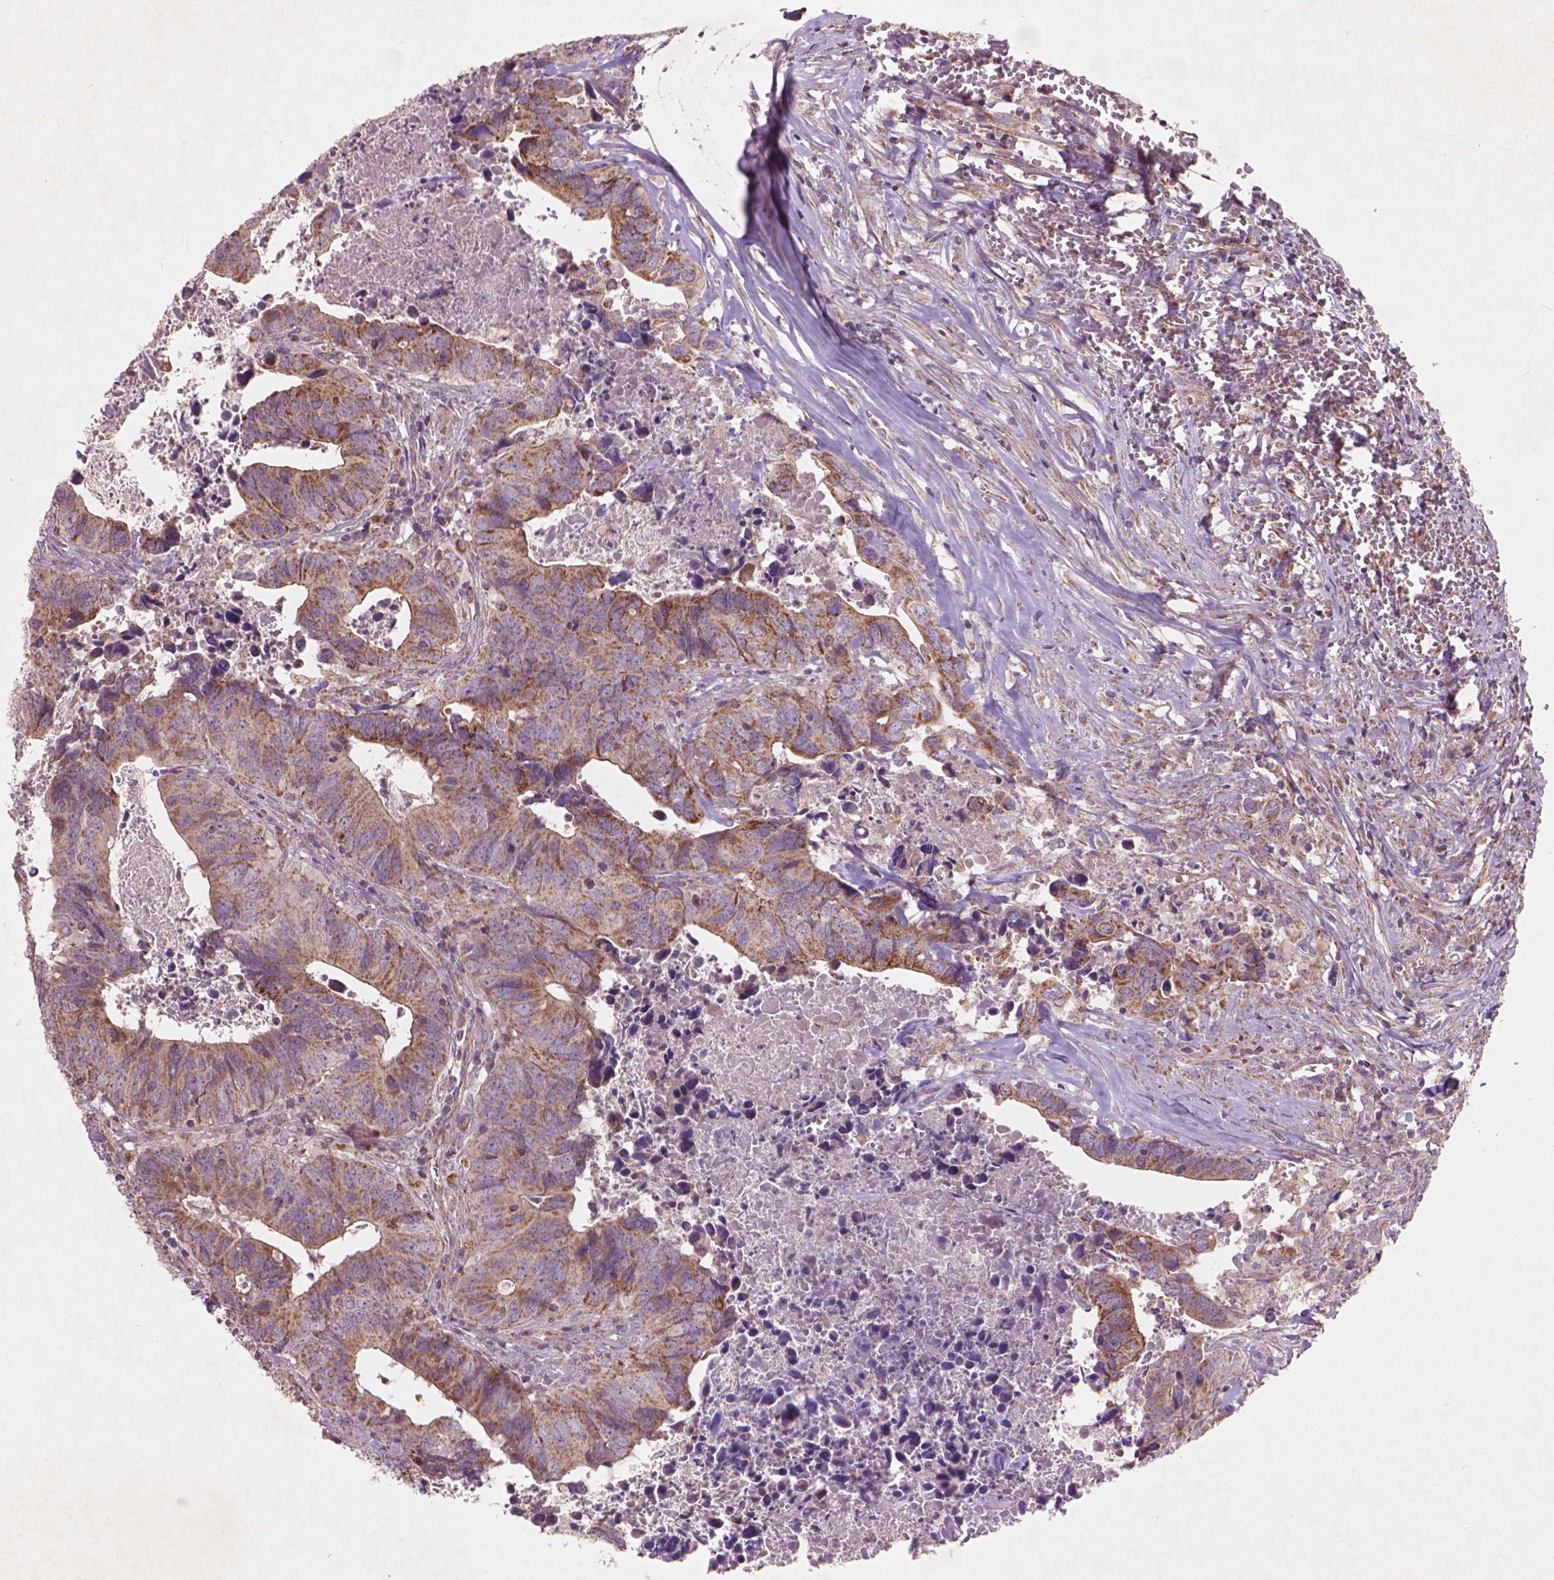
{"staining": {"intensity": "moderate", "quantity": ">75%", "location": "cytoplasmic/membranous"}, "tissue": "colorectal cancer", "cell_type": "Tumor cells", "image_type": "cancer", "snomed": [{"axis": "morphology", "description": "Adenocarcinoma, NOS"}, {"axis": "topography", "description": "Colon"}], "caption": "Protein analysis of adenocarcinoma (colorectal) tissue exhibits moderate cytoplasmic/membranous positivity in about >75% of tumor cells. (brown staining indicates protein expression, while blue staining denotes nuclei).", "gene": "NLRX1", "patient": {"sex": "female", "age": 82}}